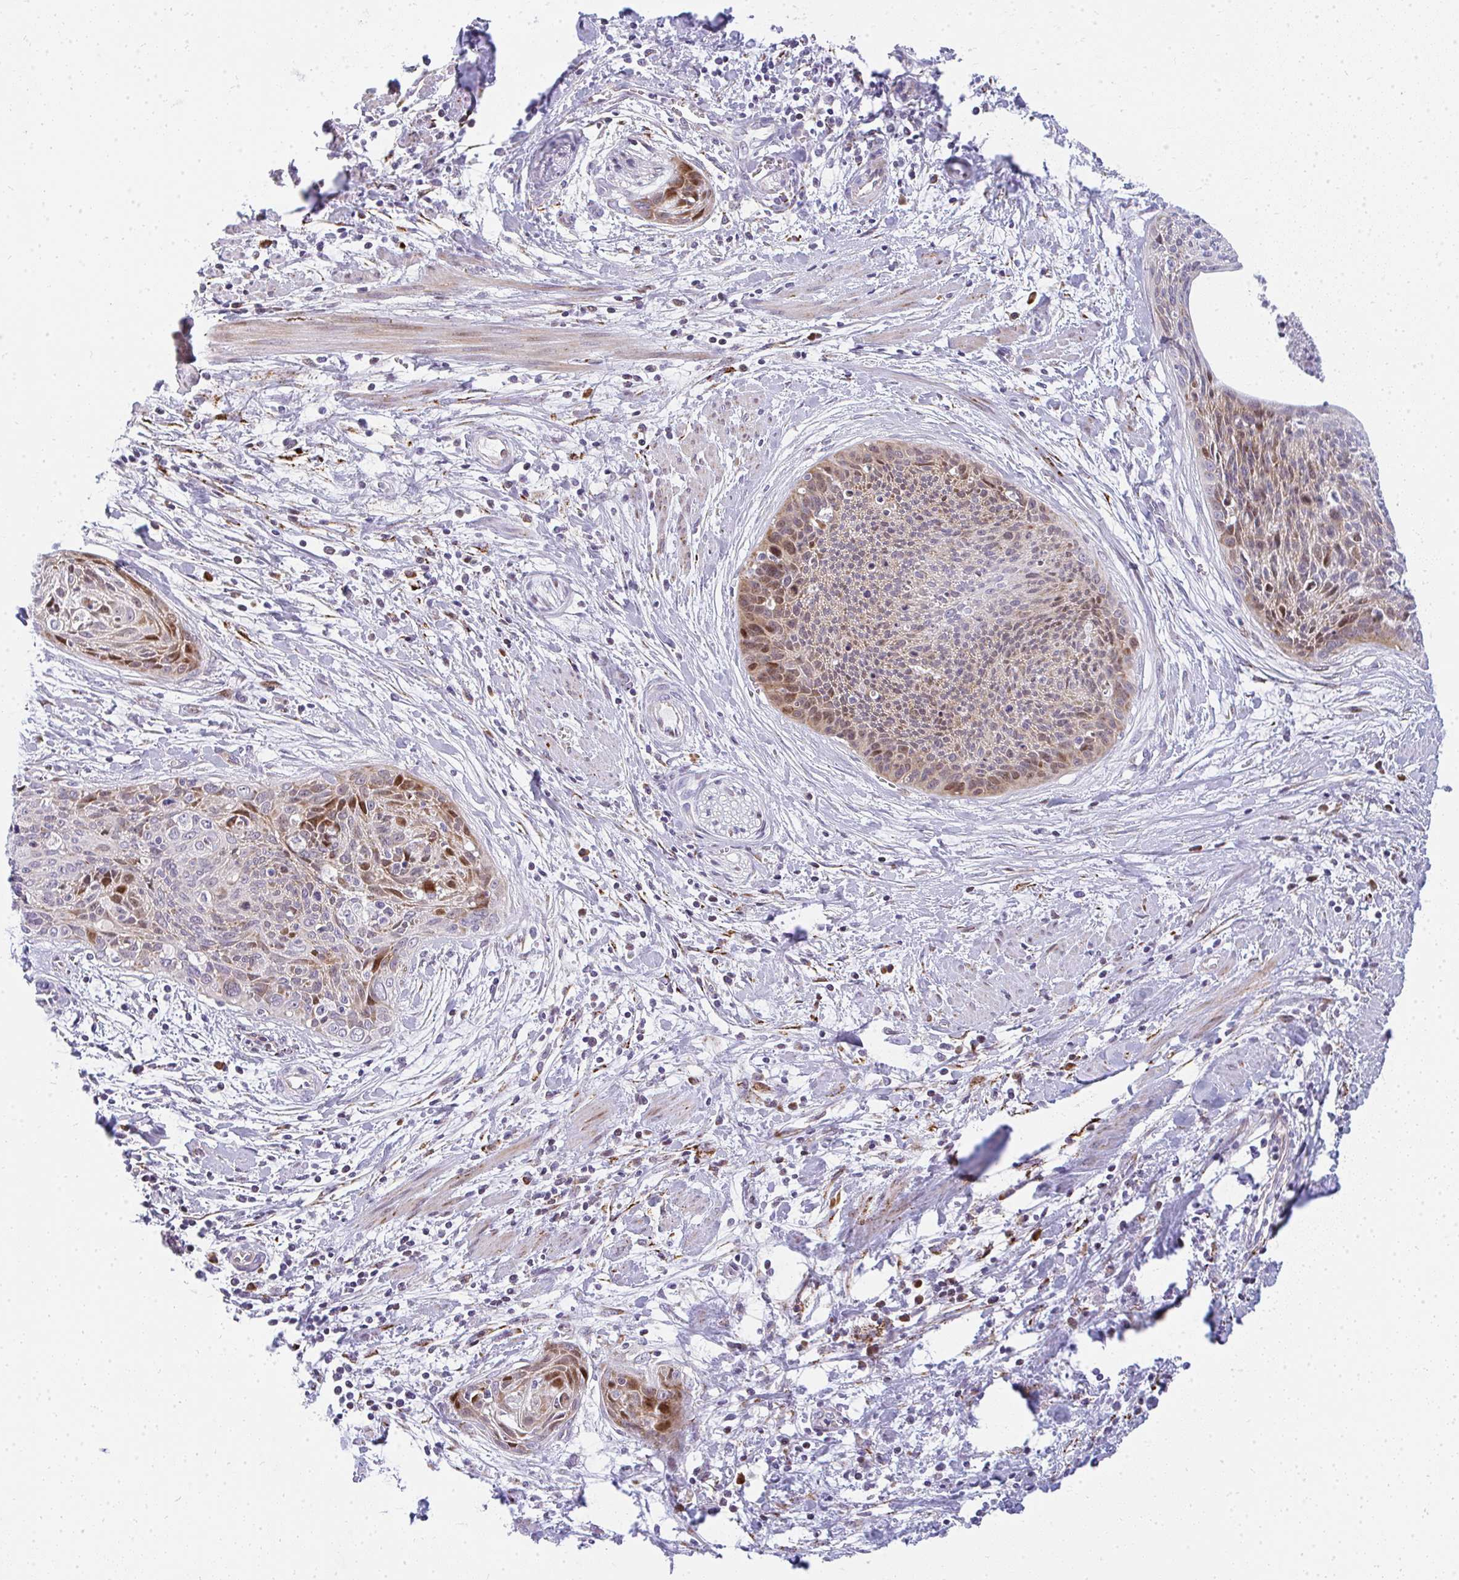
{"staining": {"intensity": "moderate", "quantity": "<25%", "location": "cytoplasmic/membranous,nuclear"}, "tissue": "cervical cancer", "cell_type": "Tumor cells", "image_type": "cancer", "snomed": [{"axis": "morphology", "description": "Squamous cell carcinoma, NOS"}, {"axis": "topography", "description": "Cervix"}], "caption": "The micrograph displays immunohistochemical staining of cervical cancer. There is moderate cytoplasmic/membranous and nuclear staining is present in about <25% of tumor cells.", "gene": "PLA2G5", "patient": {"sex": "female", "age": 55}}